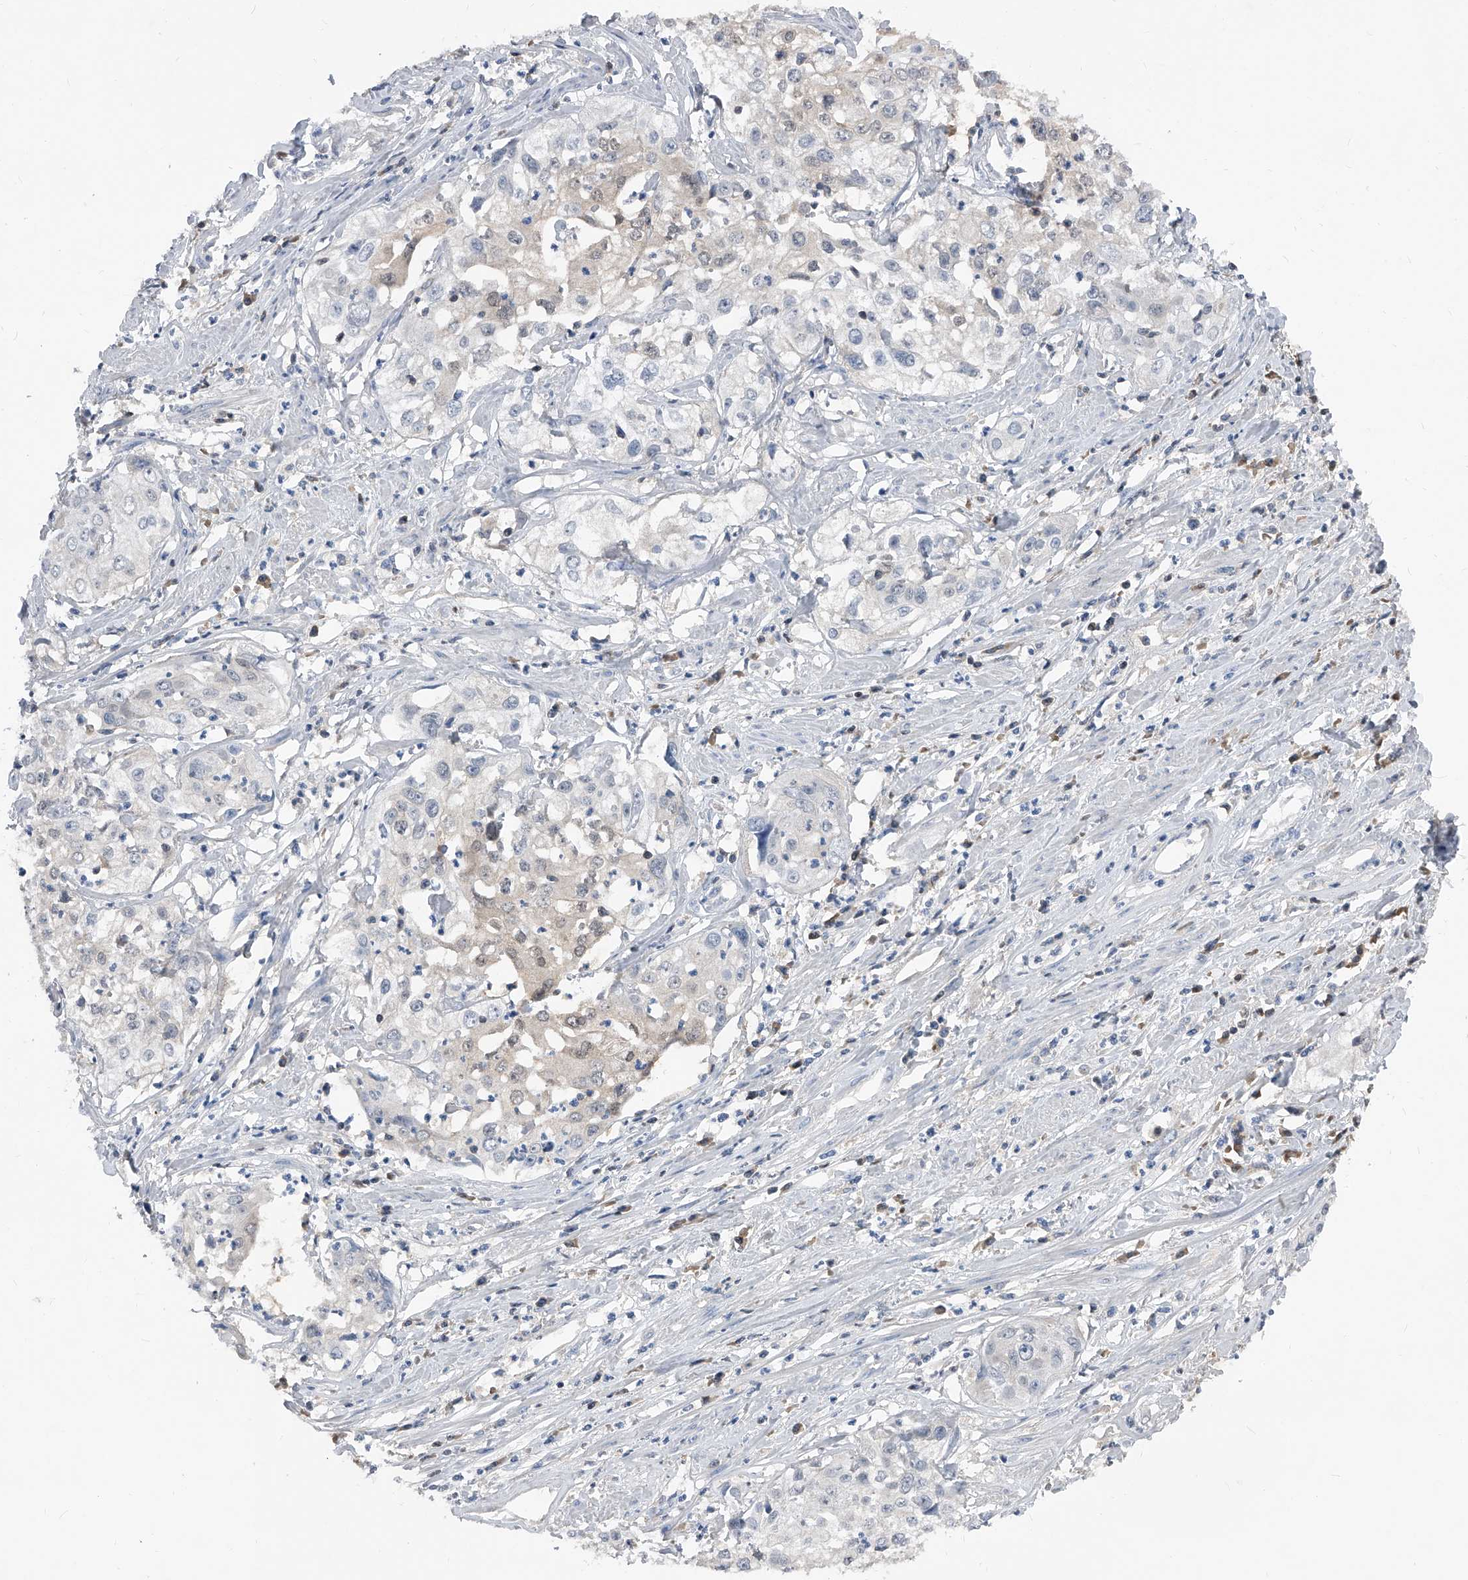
{"staining": {"intensity": "negative", "quantity": "none", "location": "none"}, "tissue": "cervical cancer", "cell_type": "Tumor cells", "image_type": "cancer", "snomed": [{"axis": "morphology", "description": "Squamous cell carcinoma, NOS"}, {"axis": "topography", "description": "Cervix"}], "caption": "The immunohistochemistry histopathology image has no significant expression in tumor cells of cervical cancer tissue. (DAB (3,3'-diaminobenzidine) IHC with hematoxylin counter stain).", "gene": "MAP2K6", "patient": {"sex": "female", "age": 31}}